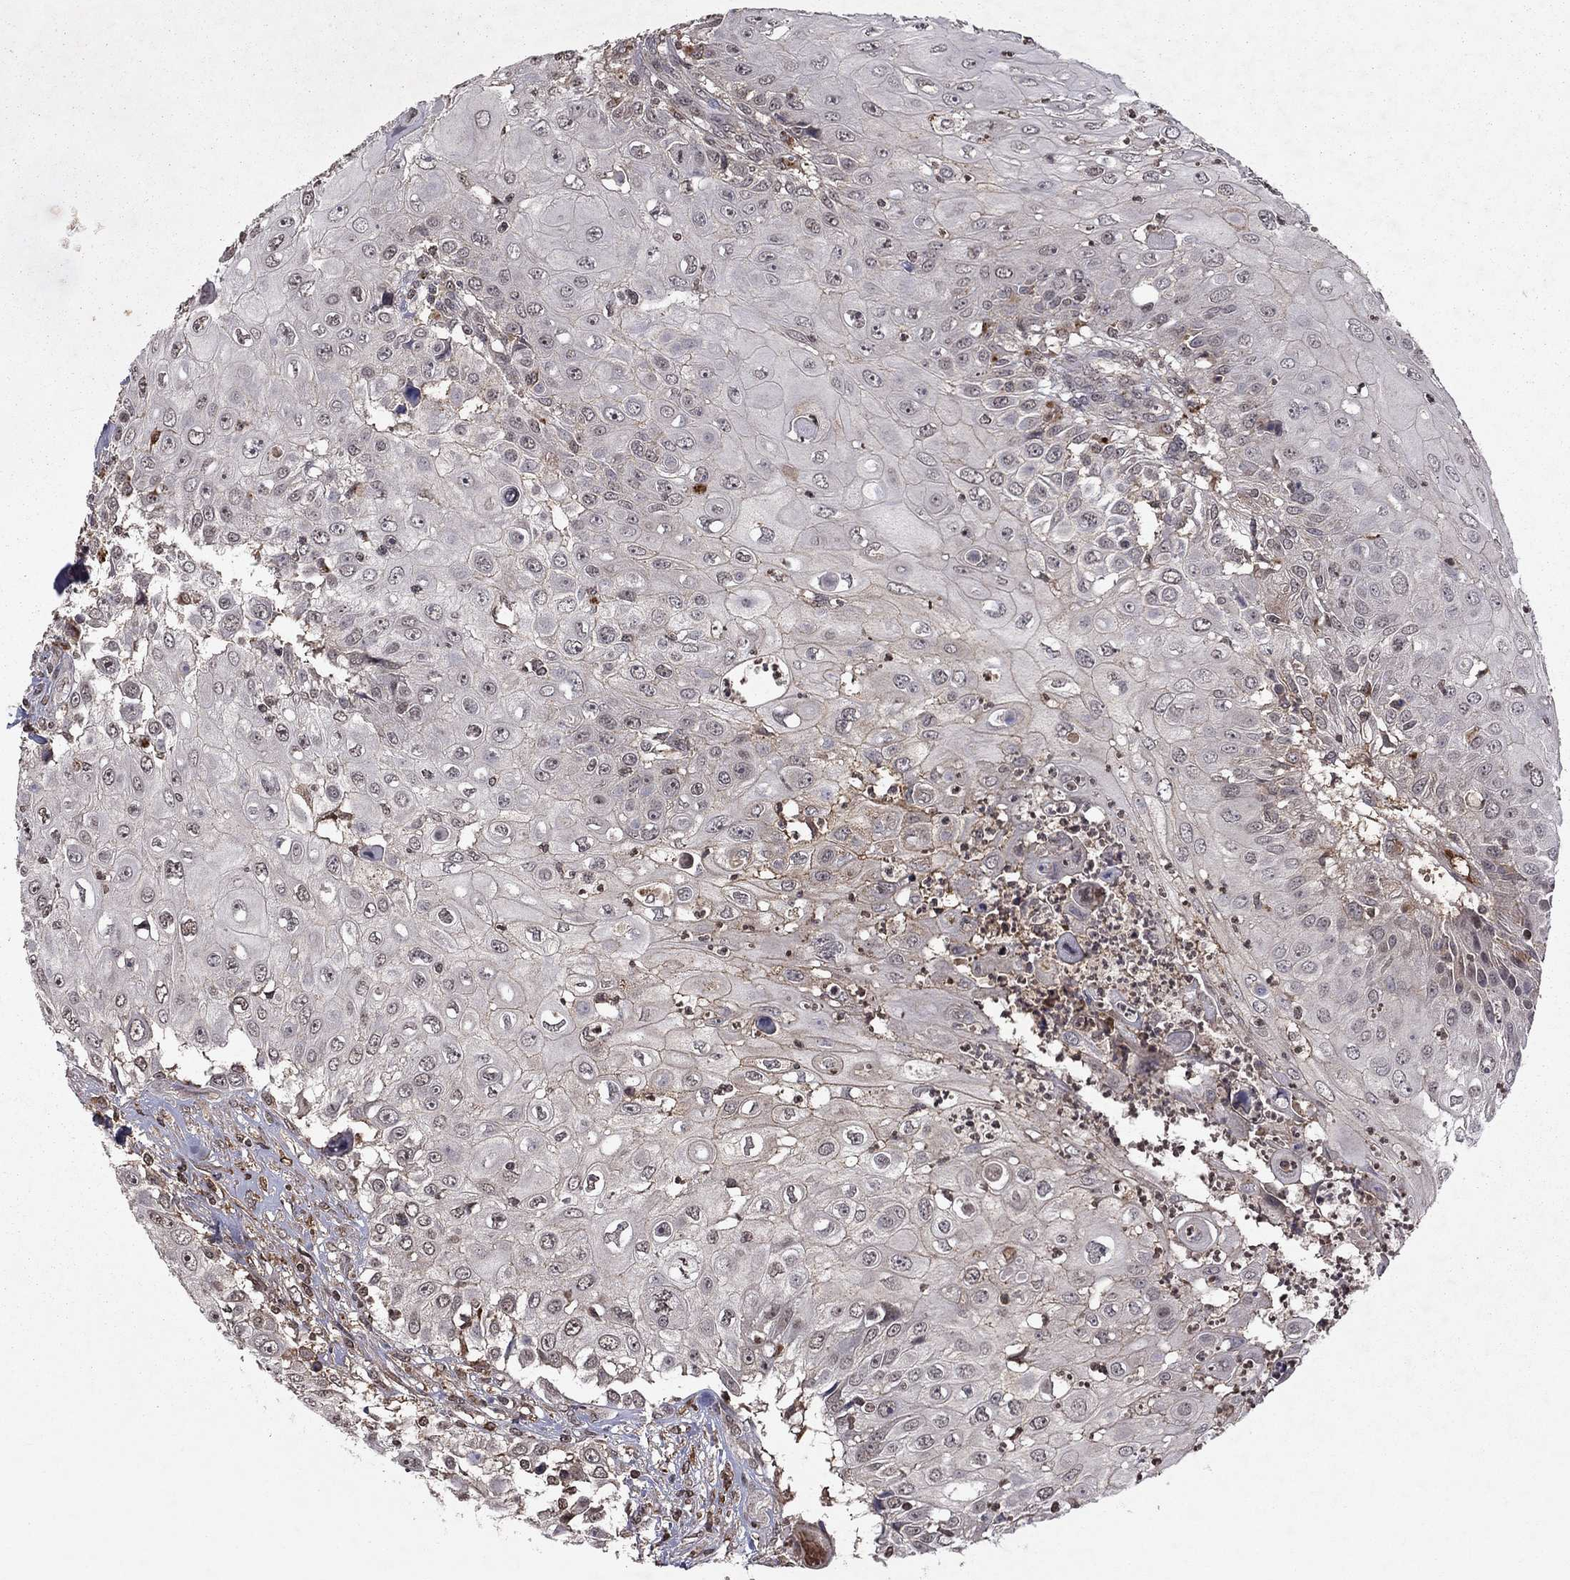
{"staining": {"intensity": "negative", "quantity": "none", "location": "none"}, "tissue": "urothelial cancer", "cell_type": "Tumor cells", "image_type": "cancer", "snomed": [{"axis": "morphology", "description": "Urothelial carcinoma, High grade"}, {"axis": "topography", "description": "Urinary bladder"}], "caption": "IHC photomicrograph of human high-grade urothelial carcinoma stained for a protein (brown), which exhibits no positivity in tumor cells.", "gene": "NLGN1", "patient": {"sex": "female", "age": 79}}